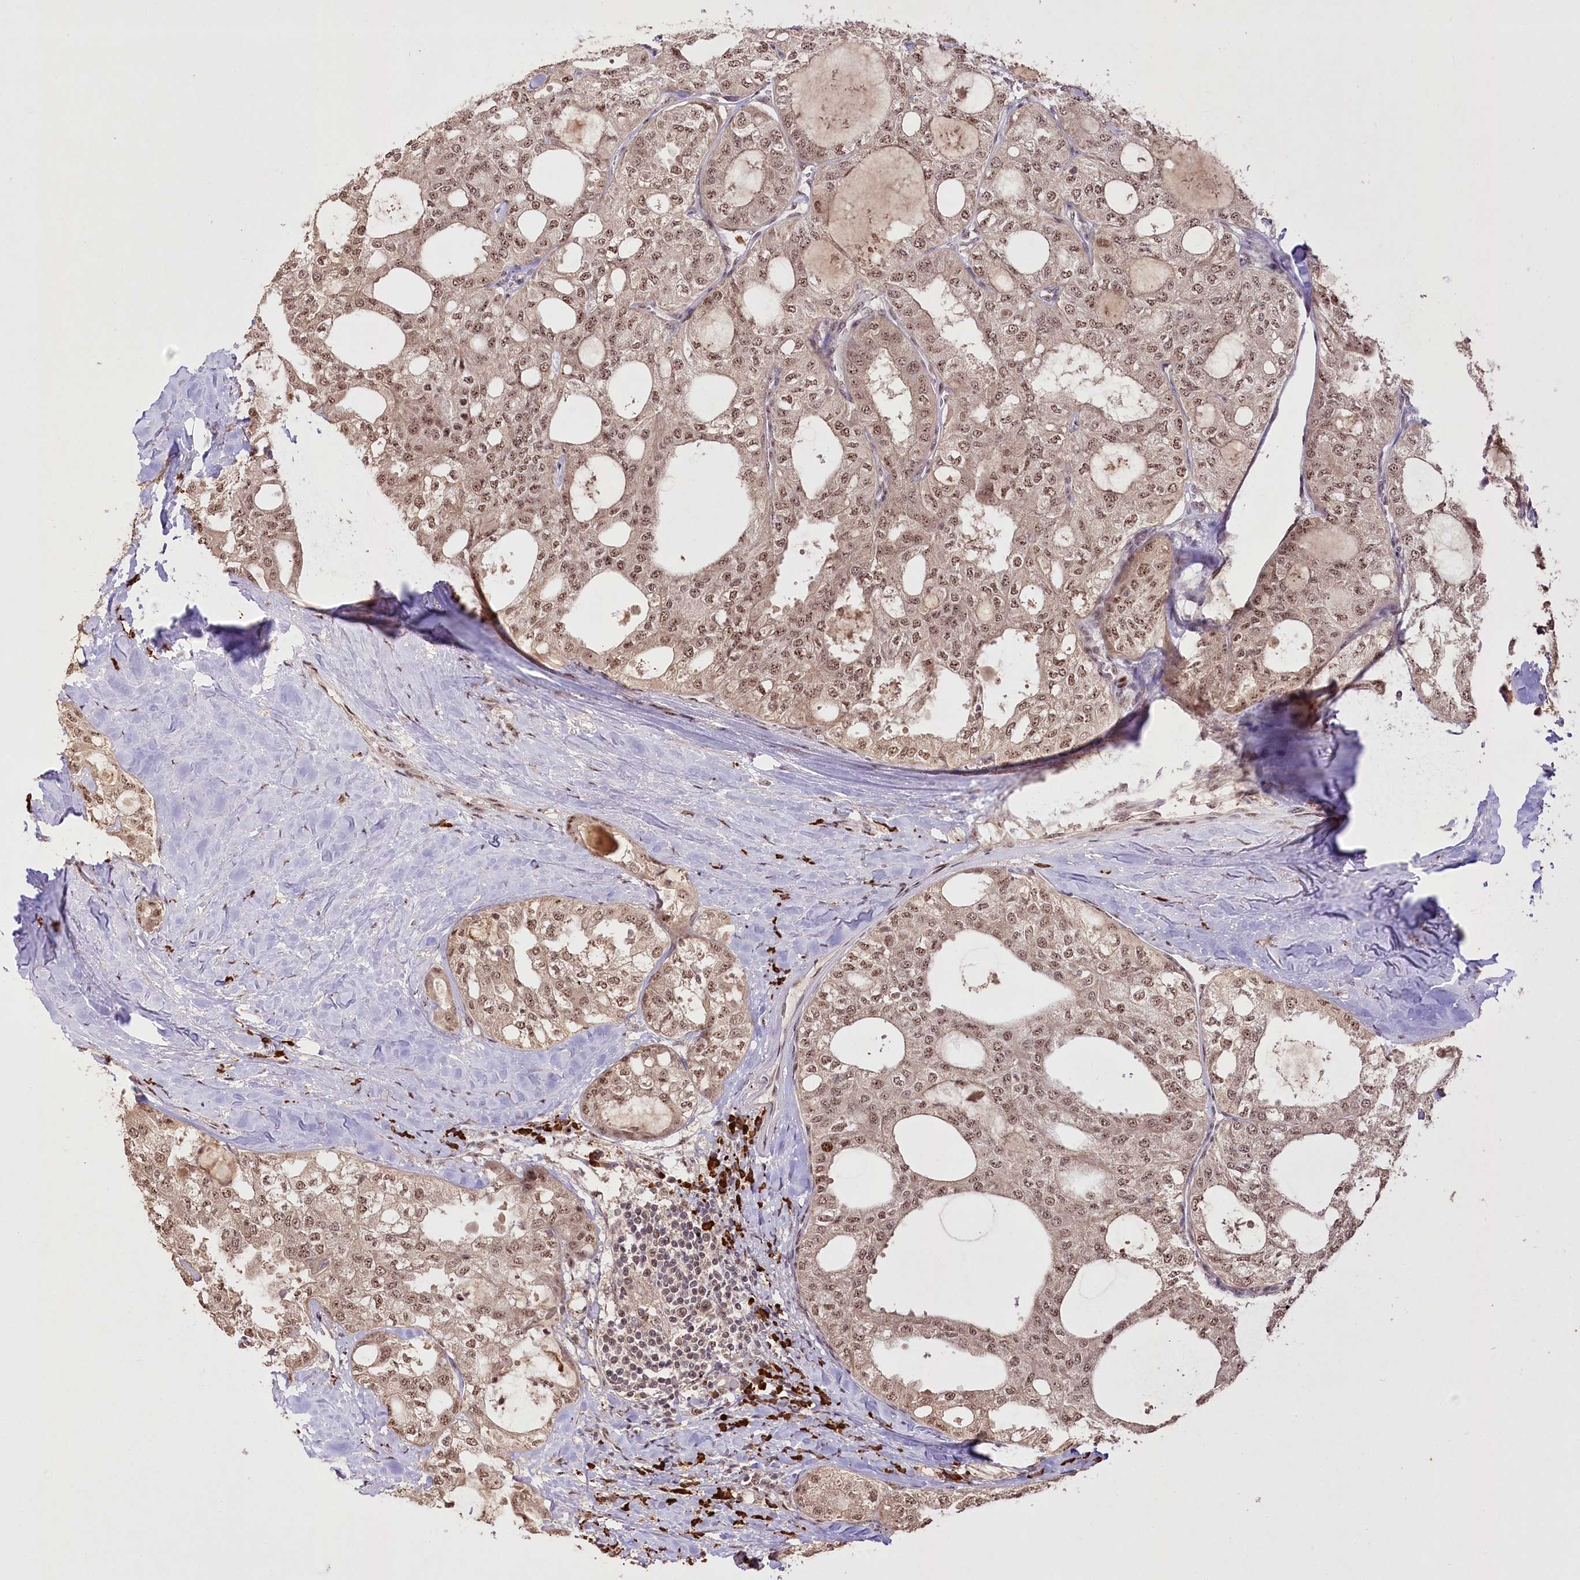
{"staining": {"intensity": "weak", "quantity": ">75%", "location": "nuclear"}, "tissue": "thyroid cancer", "cell_type": "Tumor cells", "image_type": "cancer", "snomed": [{"axis": "morphology", "description": "Follicular adenoma carcinoma, NOS"}, {"axis": "topography", "description": "Thyroid gland"}], "caption": "IHC of human thyroid cancer shows low levels of weak nuclear positivity in approximately >75% of tumor cells.", "gene": "PYROXD1", "patient": {"sex": "male", "age": 75}}